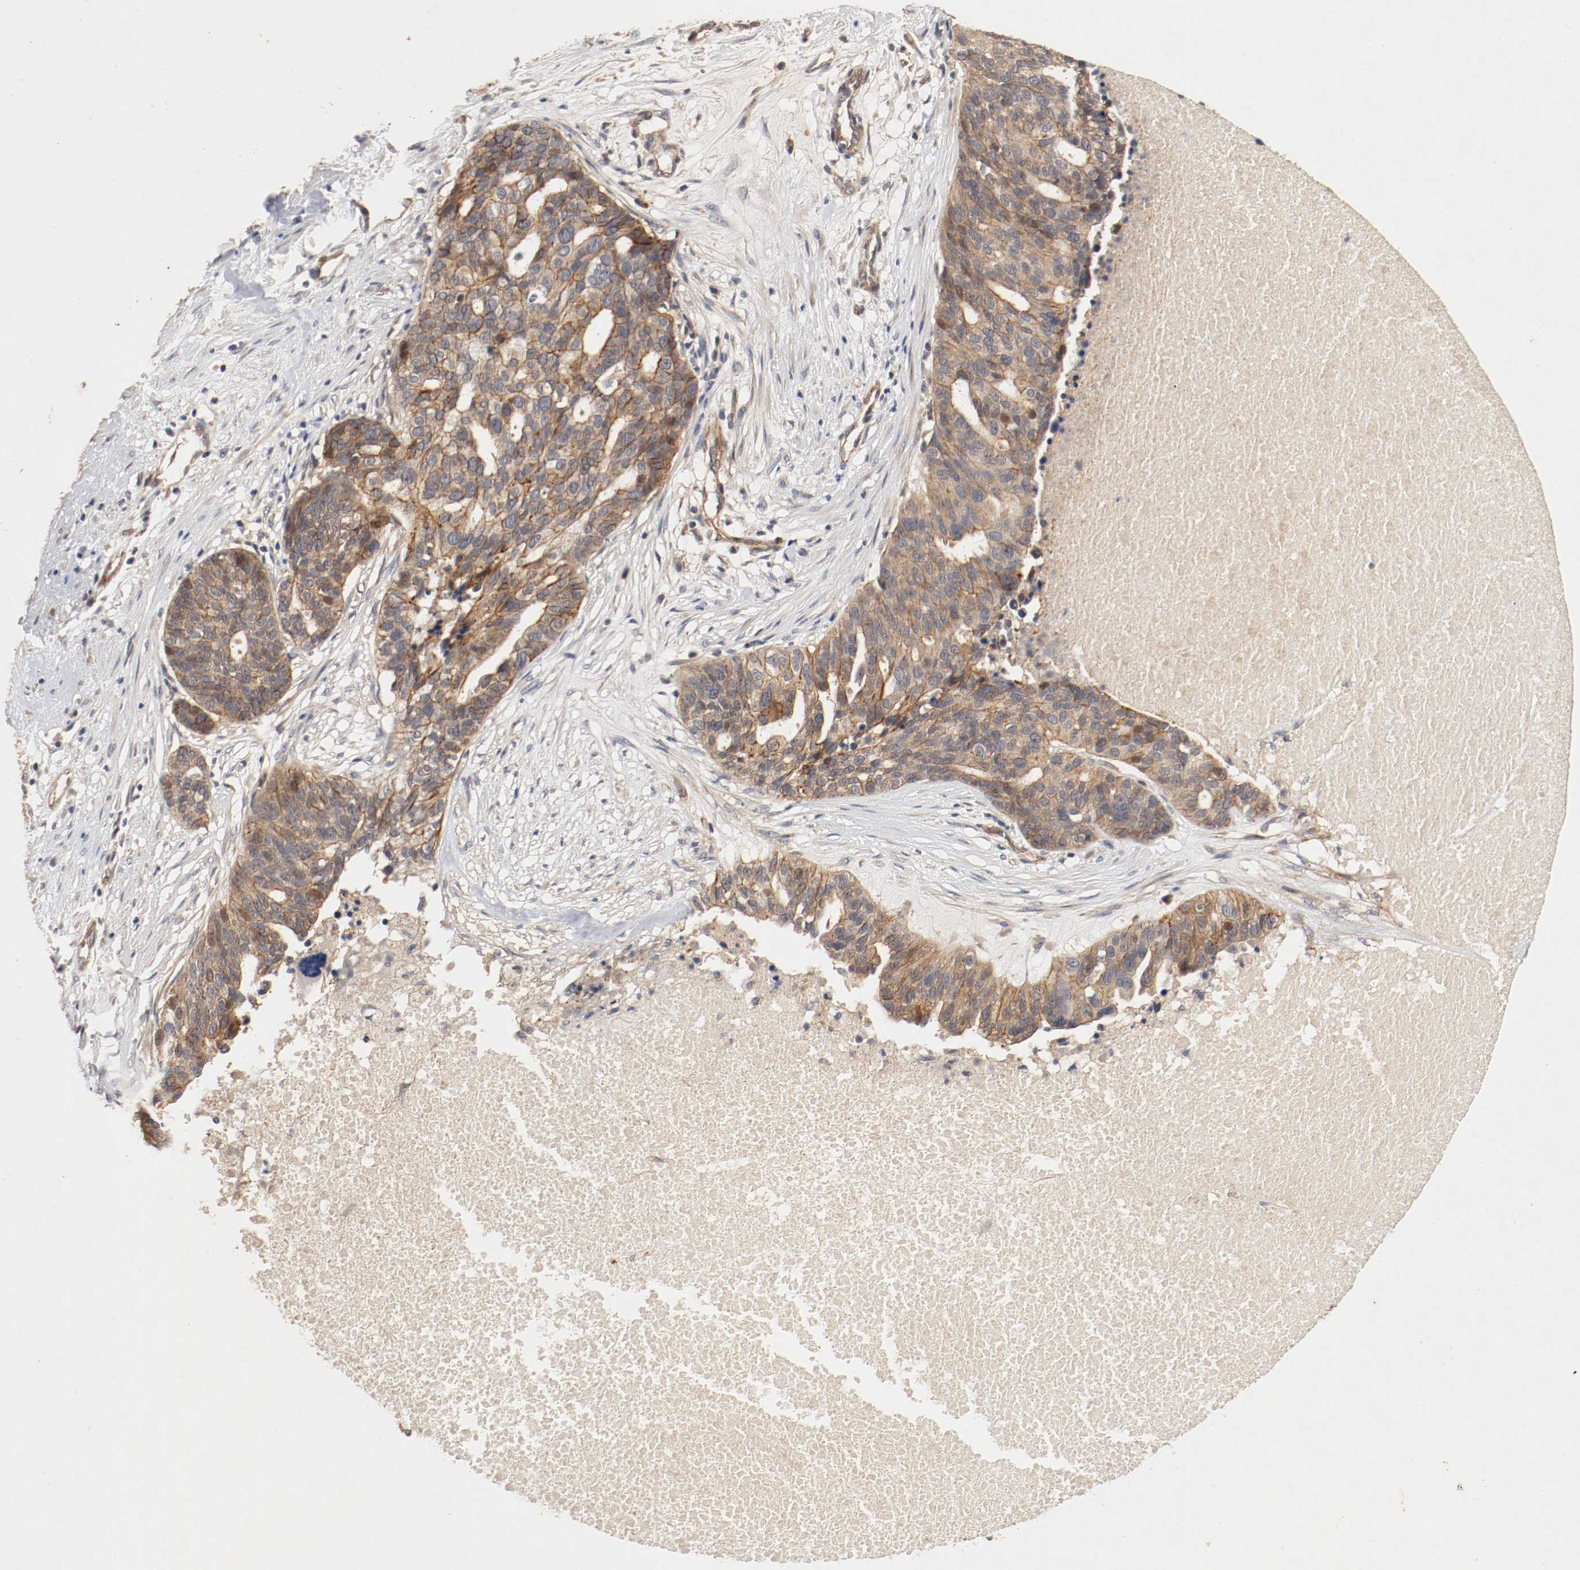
{"staining": {"intensity": "moderate", "quantity": ">75%", "location": "cytoplasmic/membranous"}, "tissue": "ovarian cancer", "cell_type": "Tumor cells", "image_type": "cancer", "snomed": [{"axis": "morphology", "description": "Cystadenocarcinoma, serous, NOS"}, {"axis": "topography", "description": "Ovary"}], "caption": "A micrograph showing moderate cytoplasmic/membranous staining in about >75% of tumor cells in ovarian serous cystadenocarcinoma, as visualized by brown immunohistochemical staining.", "gene": "TYK2", "patient": {"sex": "female", "age": 59}}